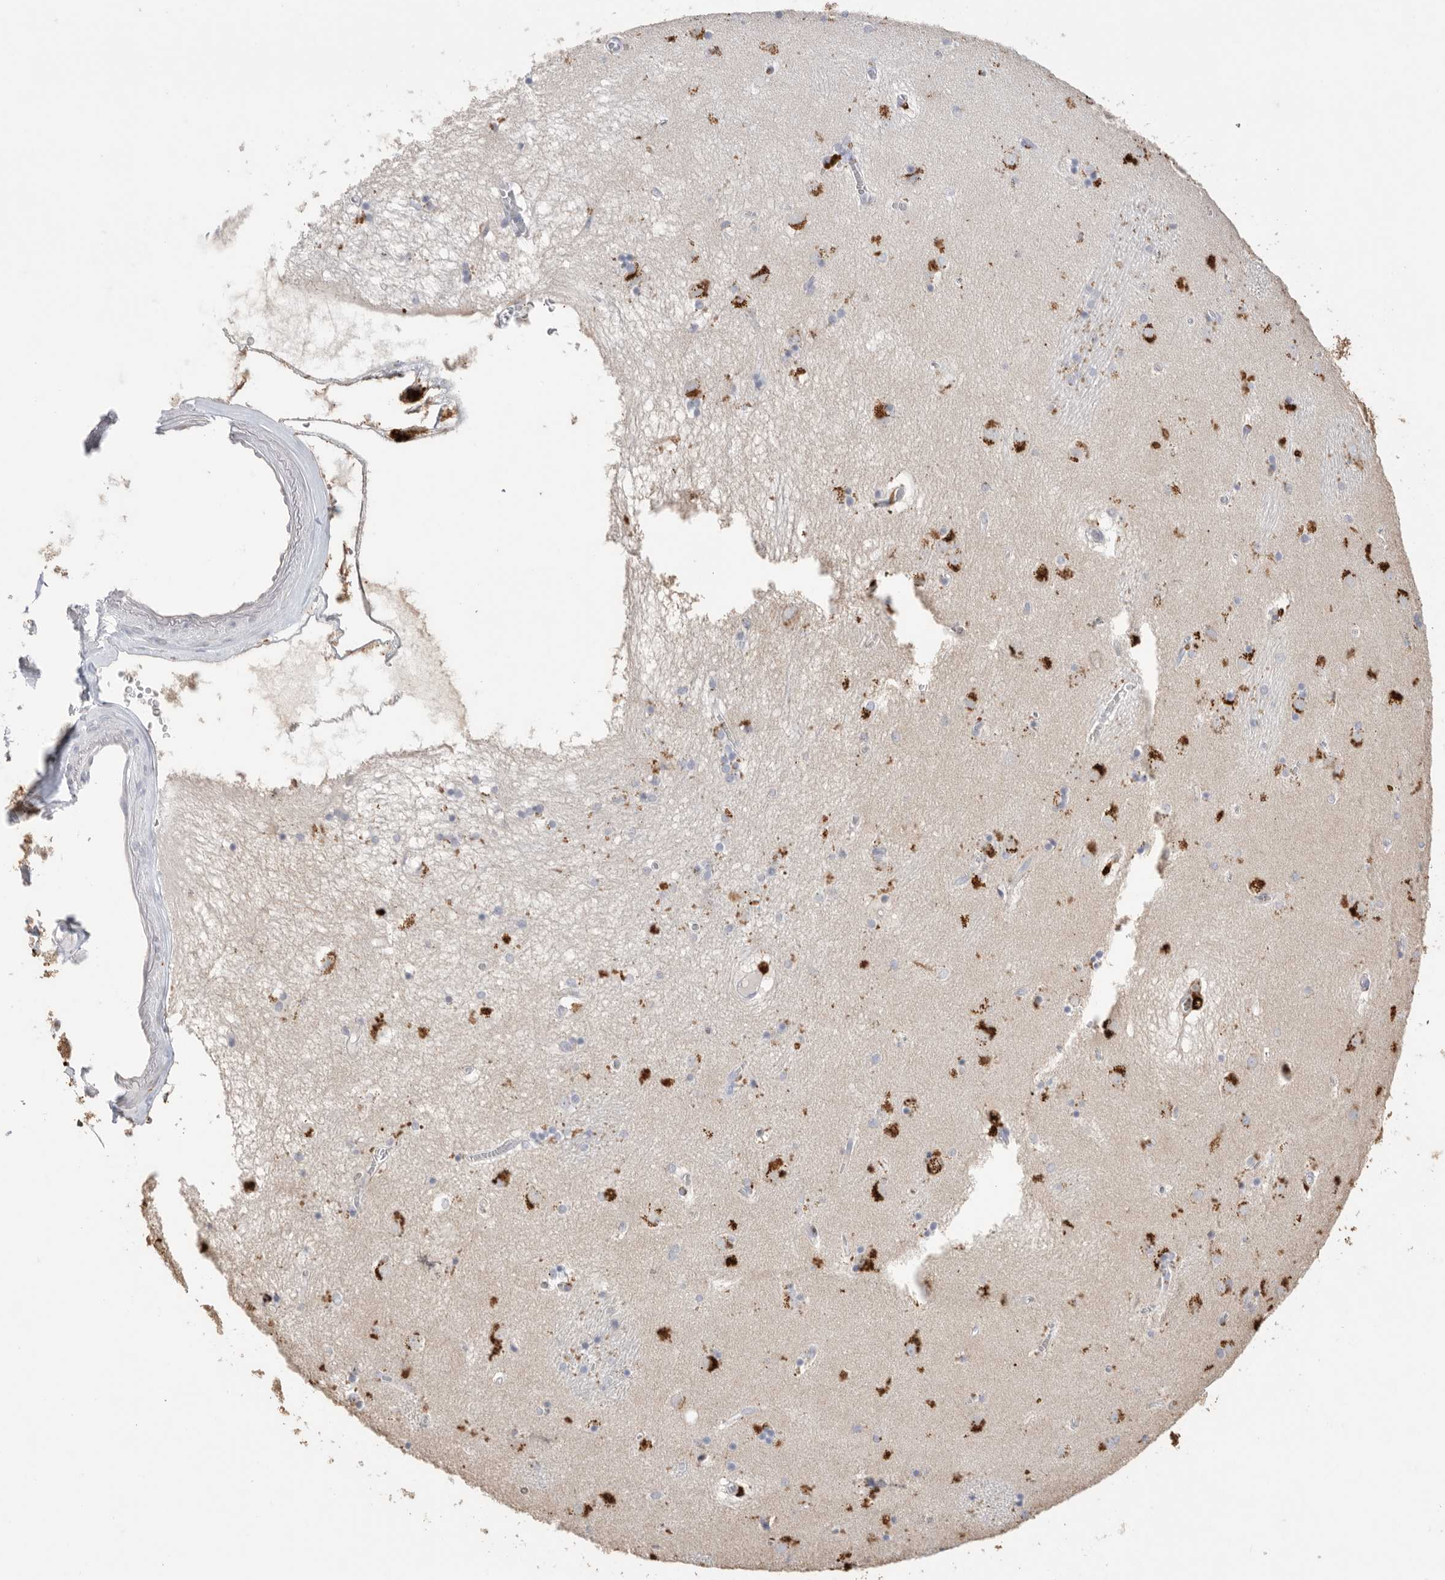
{"staining": {"intensity": "moderate", "quantity": "<25%", "location": "cytoplasmic/membranous"}, "tissue": "caudate", "cell_type": "Glial cells", "image_type": "normal", "snomed": [{"axis": "morphology", "description": "Normal tissue, NOS"}, {"axis": "topography", "description": "Lateral ventricle wall"}], "caption": "Immunohistochemistry photomicrograph of unremarkable caudate: human caudate stained using IHC shows low levels of moderate protein expression localized specifically in the cytoplasmic/membranous of glial cells, appearing as a cytoplasmic/membranous brown color.", "gene": "GGH", "patient": {"sex": "male", "age": 70}}